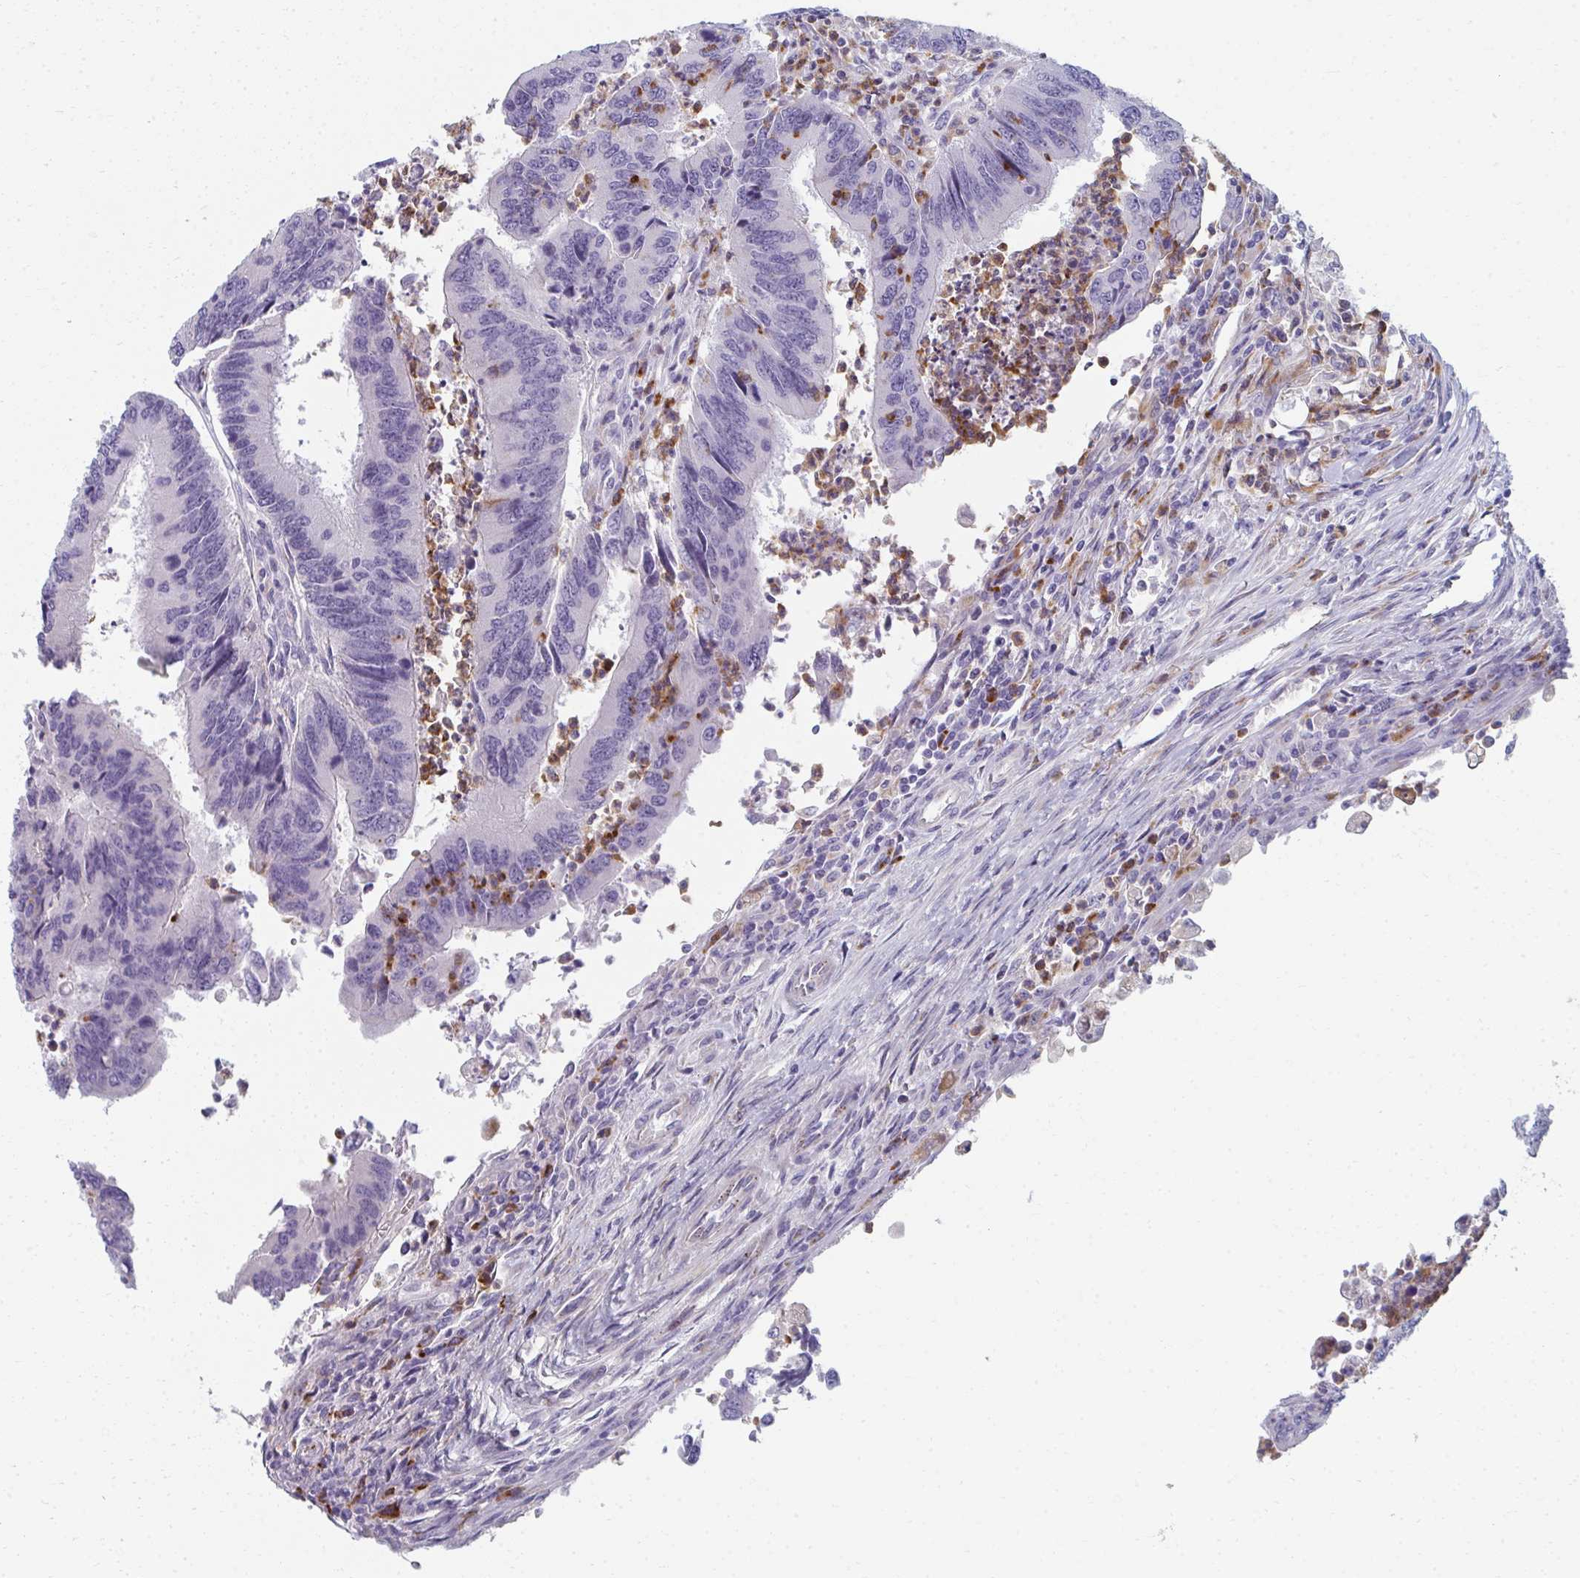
{"staining": {"intensity": "negative", "quantity": "none", "location": "none"}, "tissue": "colorectal cancer", "cell_type": "Tumor cells", "image_type": "cancer", "snomed": [{"axis": "morphology", "description": "Adenocarcinoma, NOS"}, {"axis": "topography", "description": "Colon"}], "caption": "This image is of colorectal cancer stained with IHC to label a protein in brown with the nuclei are counter-stained blue. There is no staining in tumor cells.", "gene": "EIF1AD", "patient": {"sex": "female", "age": 67}}